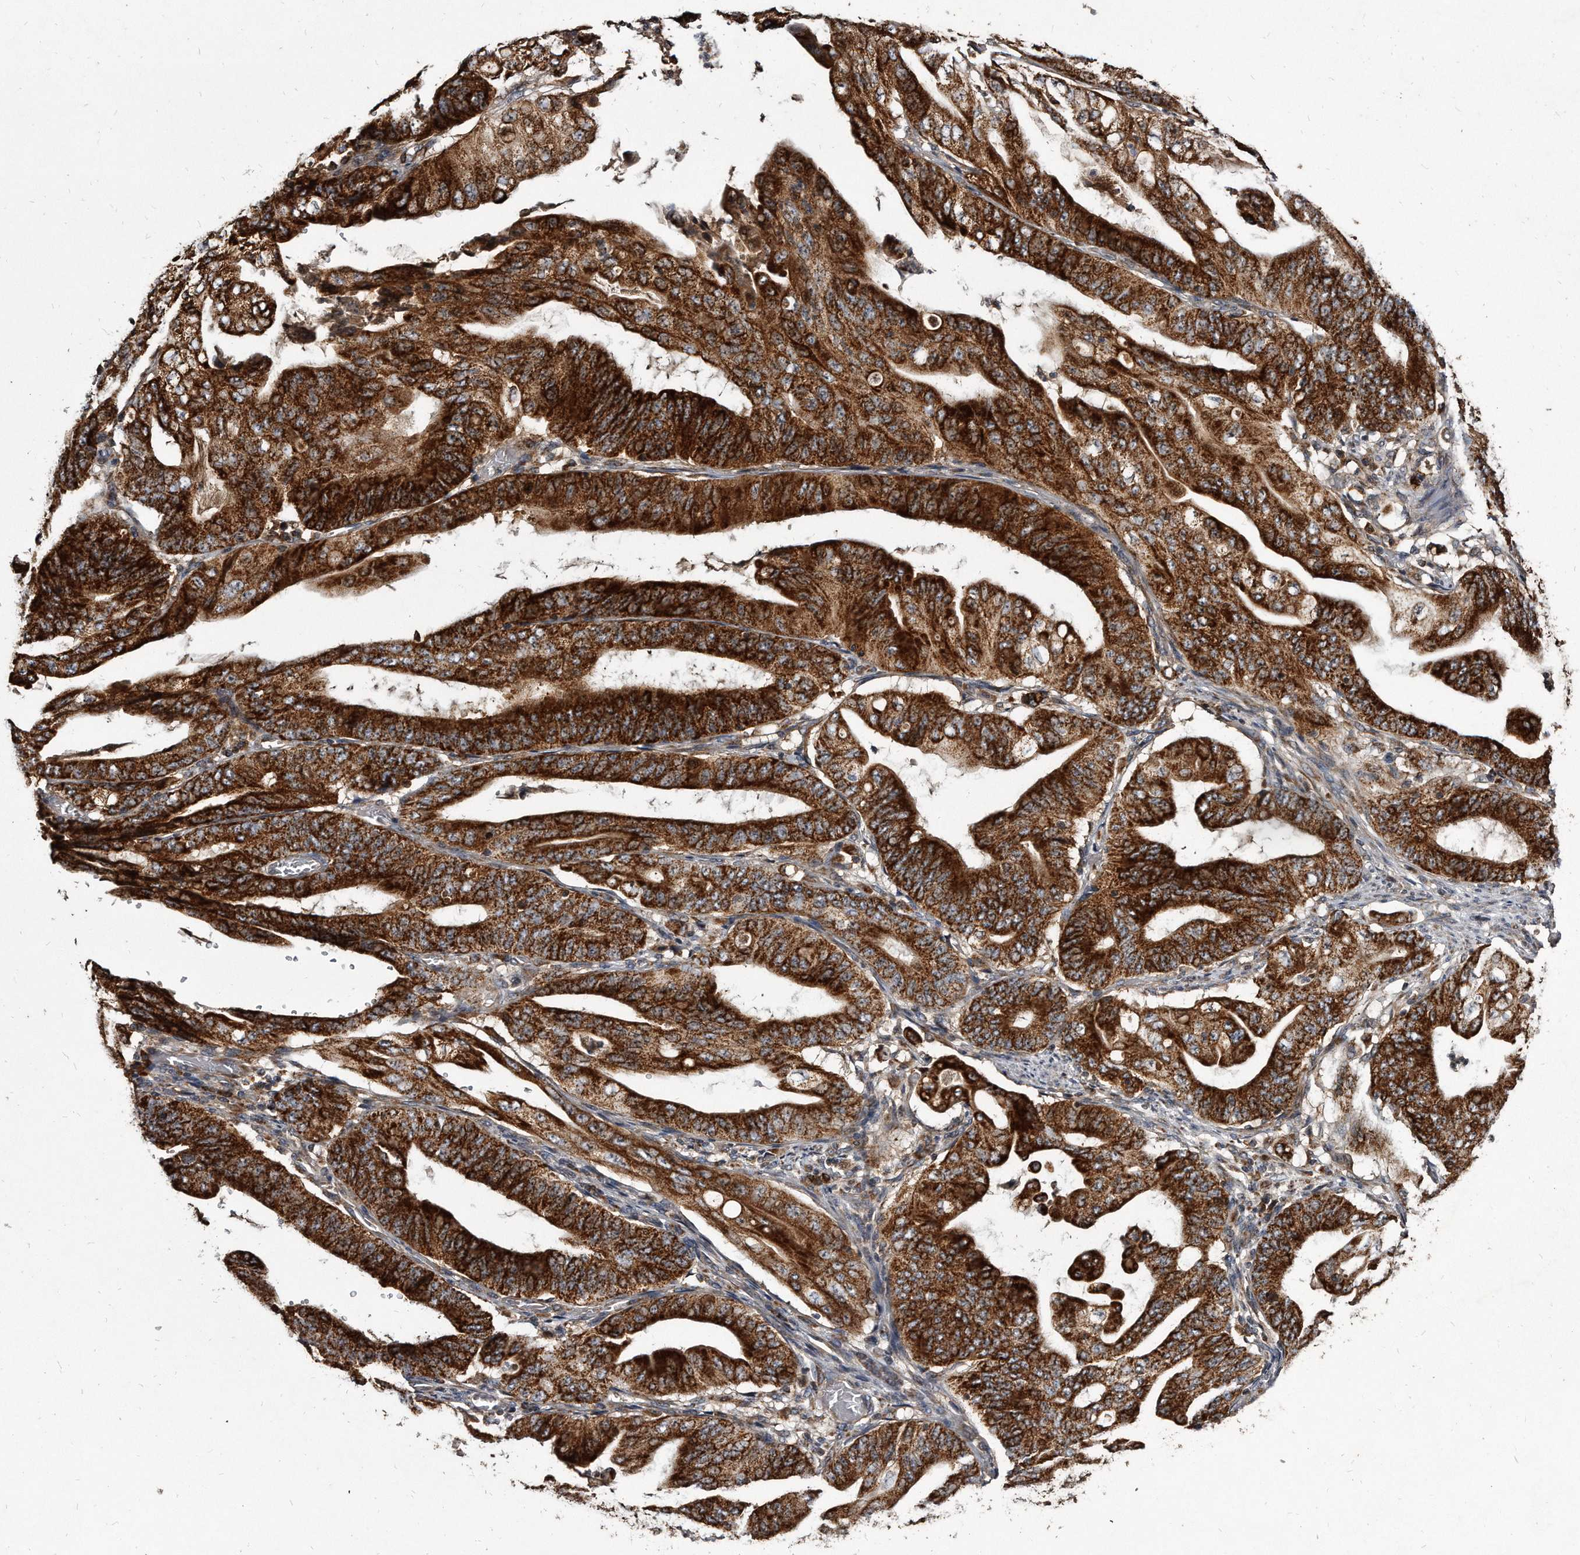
{"staining": {"intensity": "strong", "quantity": ">75%", "location": "cytoplasmic/membranous"}, "tissue": "stomach cancer", "cell_type": "Tumor cells", "image_type": "cancer", "snomed": [{"axis": "morphology", "description": "Adenocarcinoma, NOS"}, {"axis": "topography", "description": "Stomach"}], "caption": "A high-resolution micrograph shows immunohistochemistry (IHC) staining of stomach cancer, which shows strong cytoplasmic/membranous positivity in about >75% of tumor cells.", "gene": "FAM136A", "patient": {"sex": "female", "age": 73}}